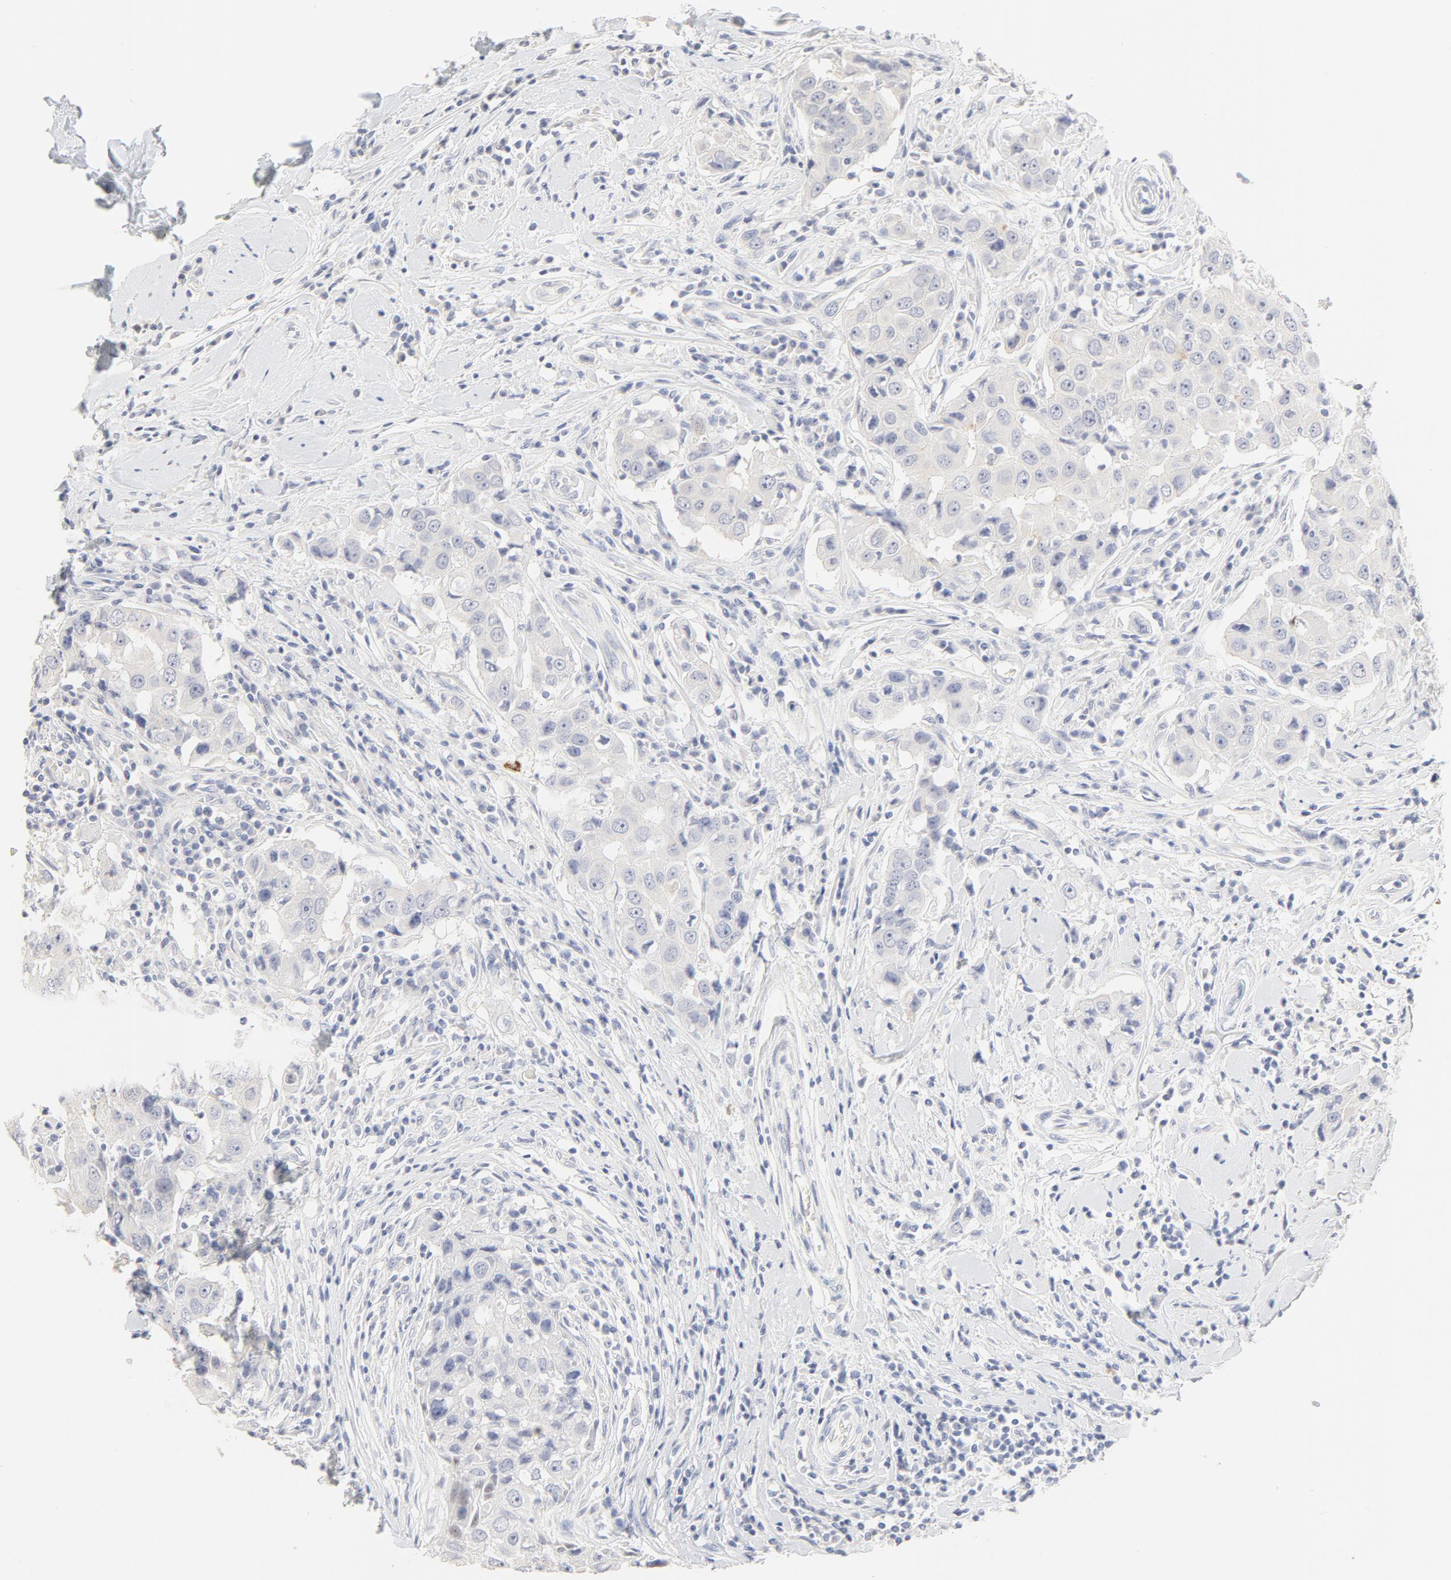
{"staining": {"intensity": "negative", "quantity": "none", "location": "none"}, "tissue": "breast cancer", "cell_type": "Tumor cells", "image_type": "cancer", "snomed": [{"axis": "morphology", "description": "Duct carcinoma"}, {"axis": "topography", "description": "Breast"}], "caption": "The IHC image has no significant positivity in tumor cells of invasive ductal carcinoma (breast) tissue. (DAB (3,3'-diaminobenzidine) IHC, high magnification).", "gene": "FCGBP", "patient": {"sex": "female", "age": 27}}